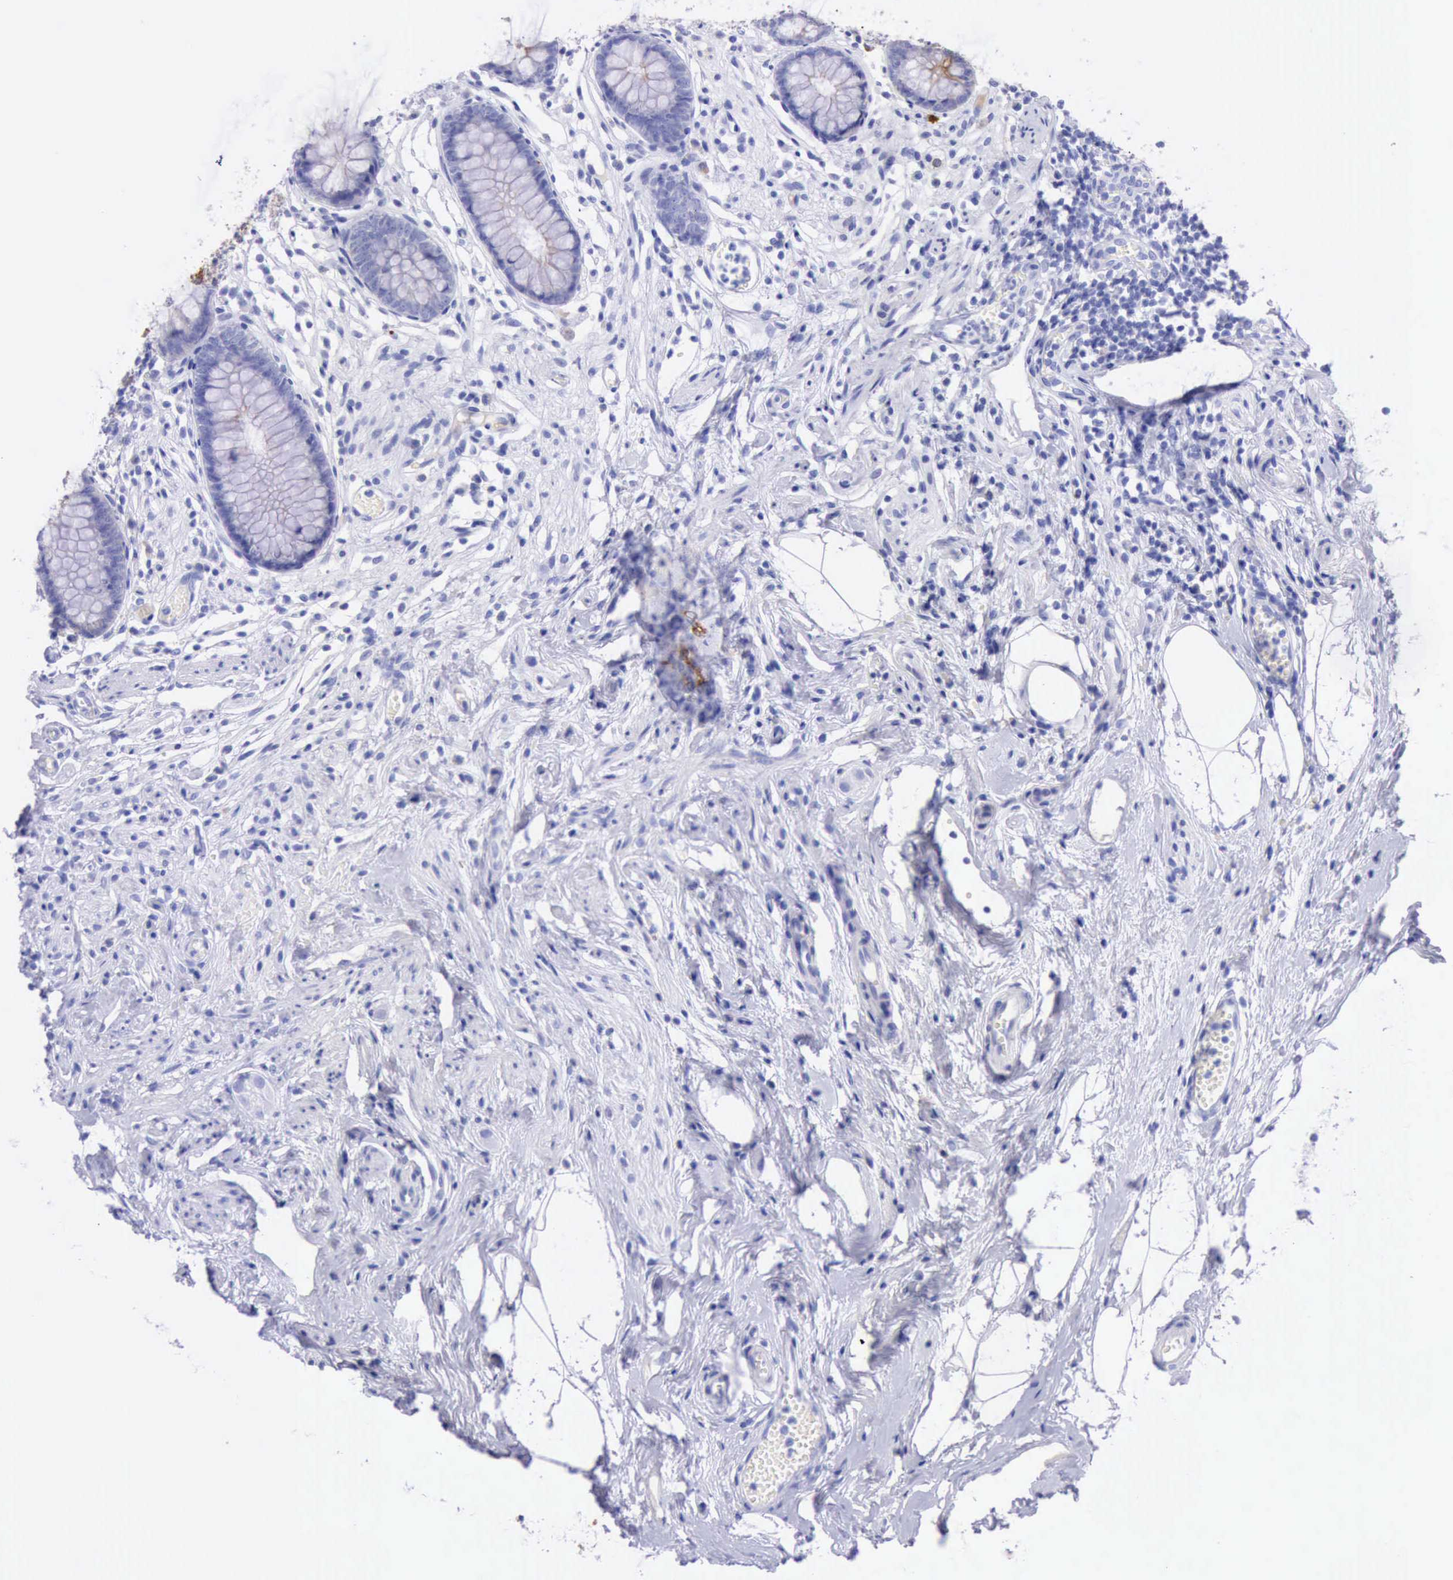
{"staining": {"intensity": "moderate", "quantity": "25%-75%", "location": "cytoplasmic/membranous"}, "tissue": "appendix", "cell_type": "Glandular cells", "image_type": "normal", "snomed": [{"axis": "morphology", "description": "Normal tissue, NOS"}, {"axis": "topography", "description": "Appendix"}], "caption": "Immunohistochemistry (IHC) micrograph of normal appendix: human appendix stained using immunohistochemistry displays medium levels of moderate protein expression localized specifically in the cytoplasmic/membranous of glandular cells, appearing as a cytoplasmic/membranous brown color.", "gene": "KRT8", "patient": {"sex": "male", "age": 38}}